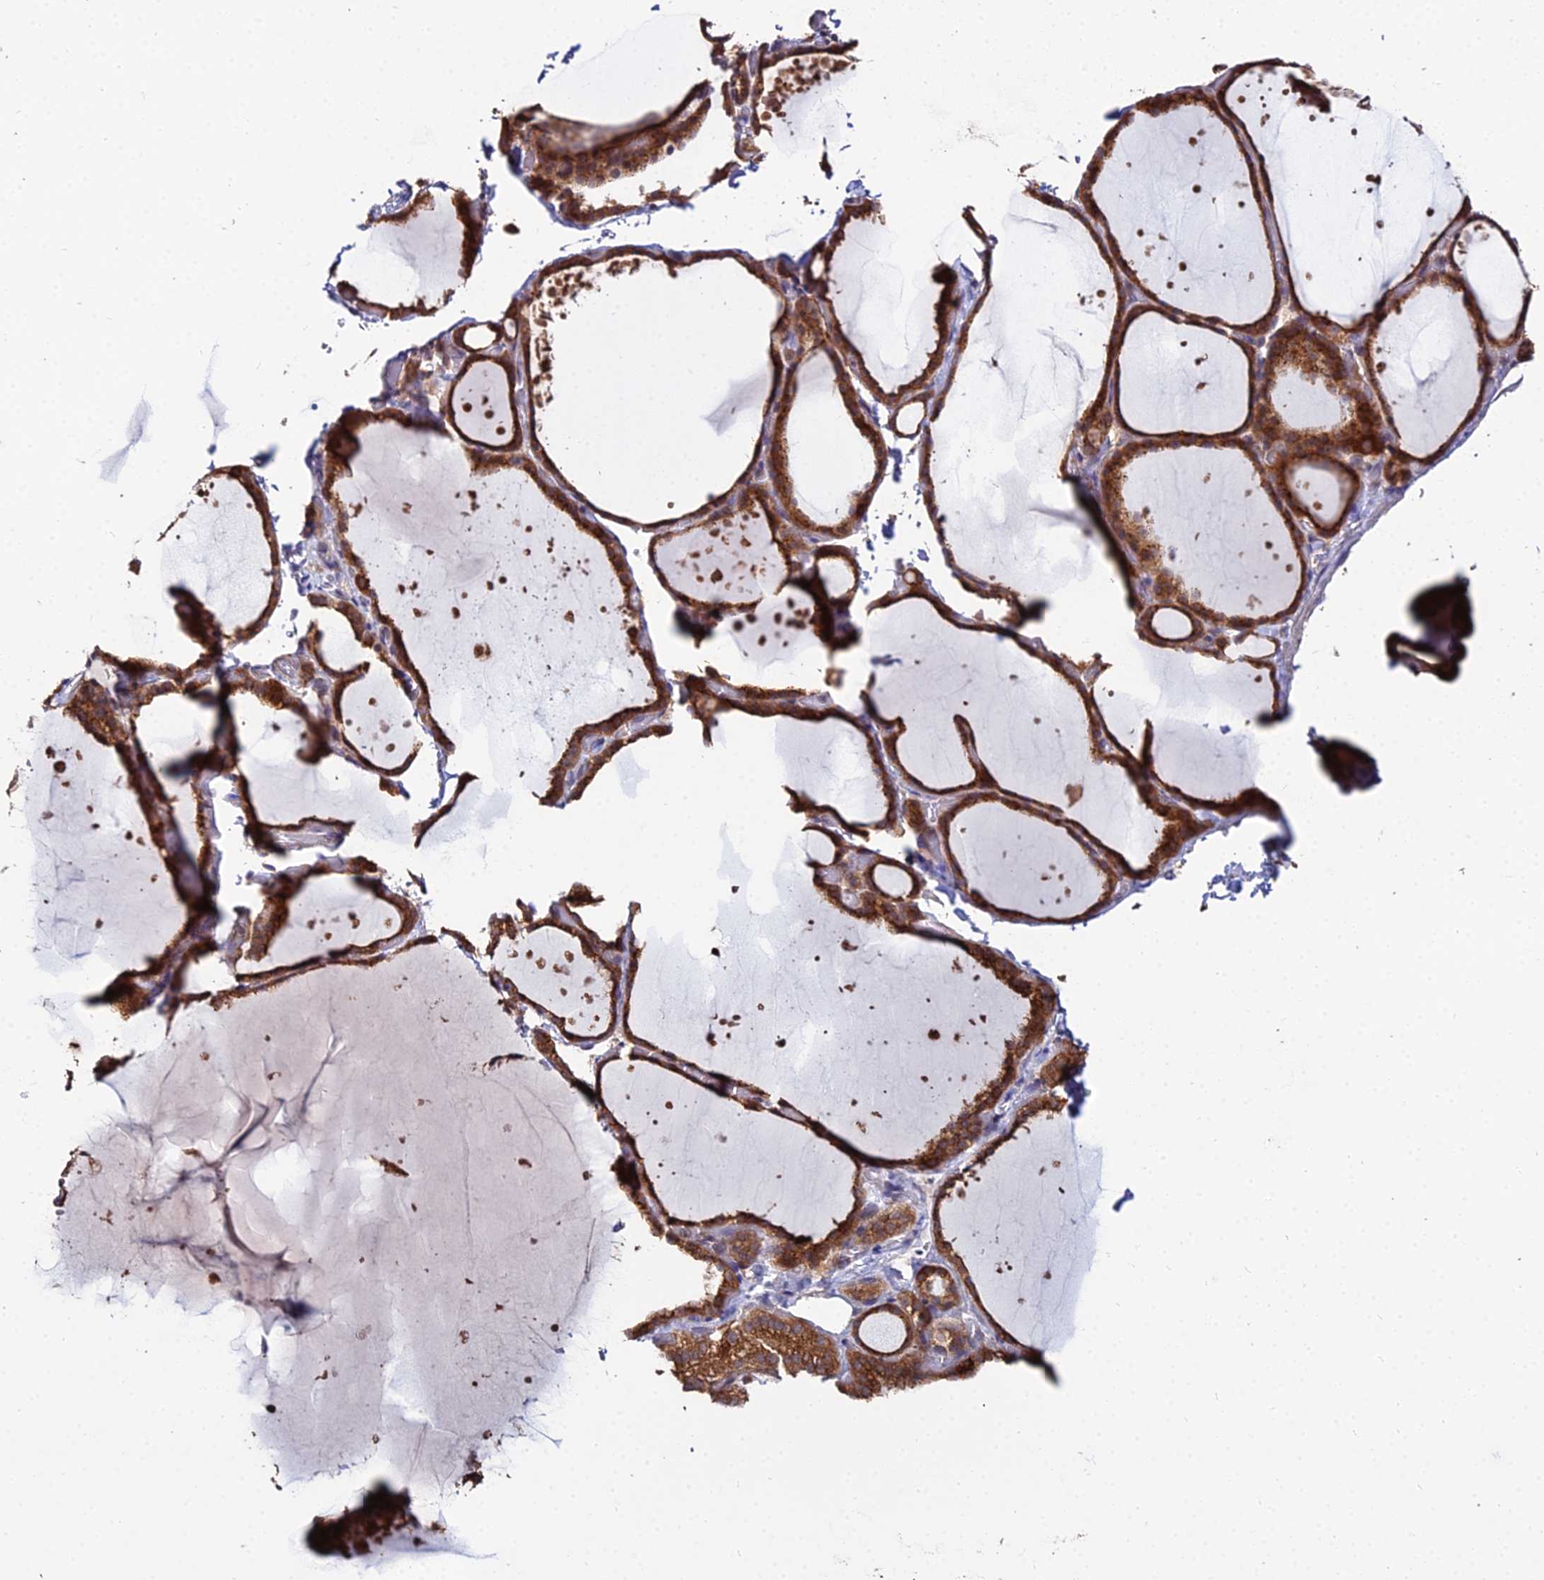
{"staining": {"intensity": "strong", "quantity": ">75%", "location": "cytoplasmic/membranous"}, "tissue": "thyroid gland", "cell_type": "Glandular cells", "image_type": "normal", "snomed": [{"axis": "morphology", "description": "Normal tissue, NOS"}, {"axis": "topography", "description": "Thyroid gland"}], "caption": "Protein expression analysis of normal human thyroid gland reveals strong cytoplasmic/membranous staining in about >75% of glandular cells. The staining was performed using DAB, with brown indicating positive protein expression. Nuclei are stained blue with hematoxylin.", "gene": "ENSG00000258465", "patient": {"sex": "female", "age": 44}}